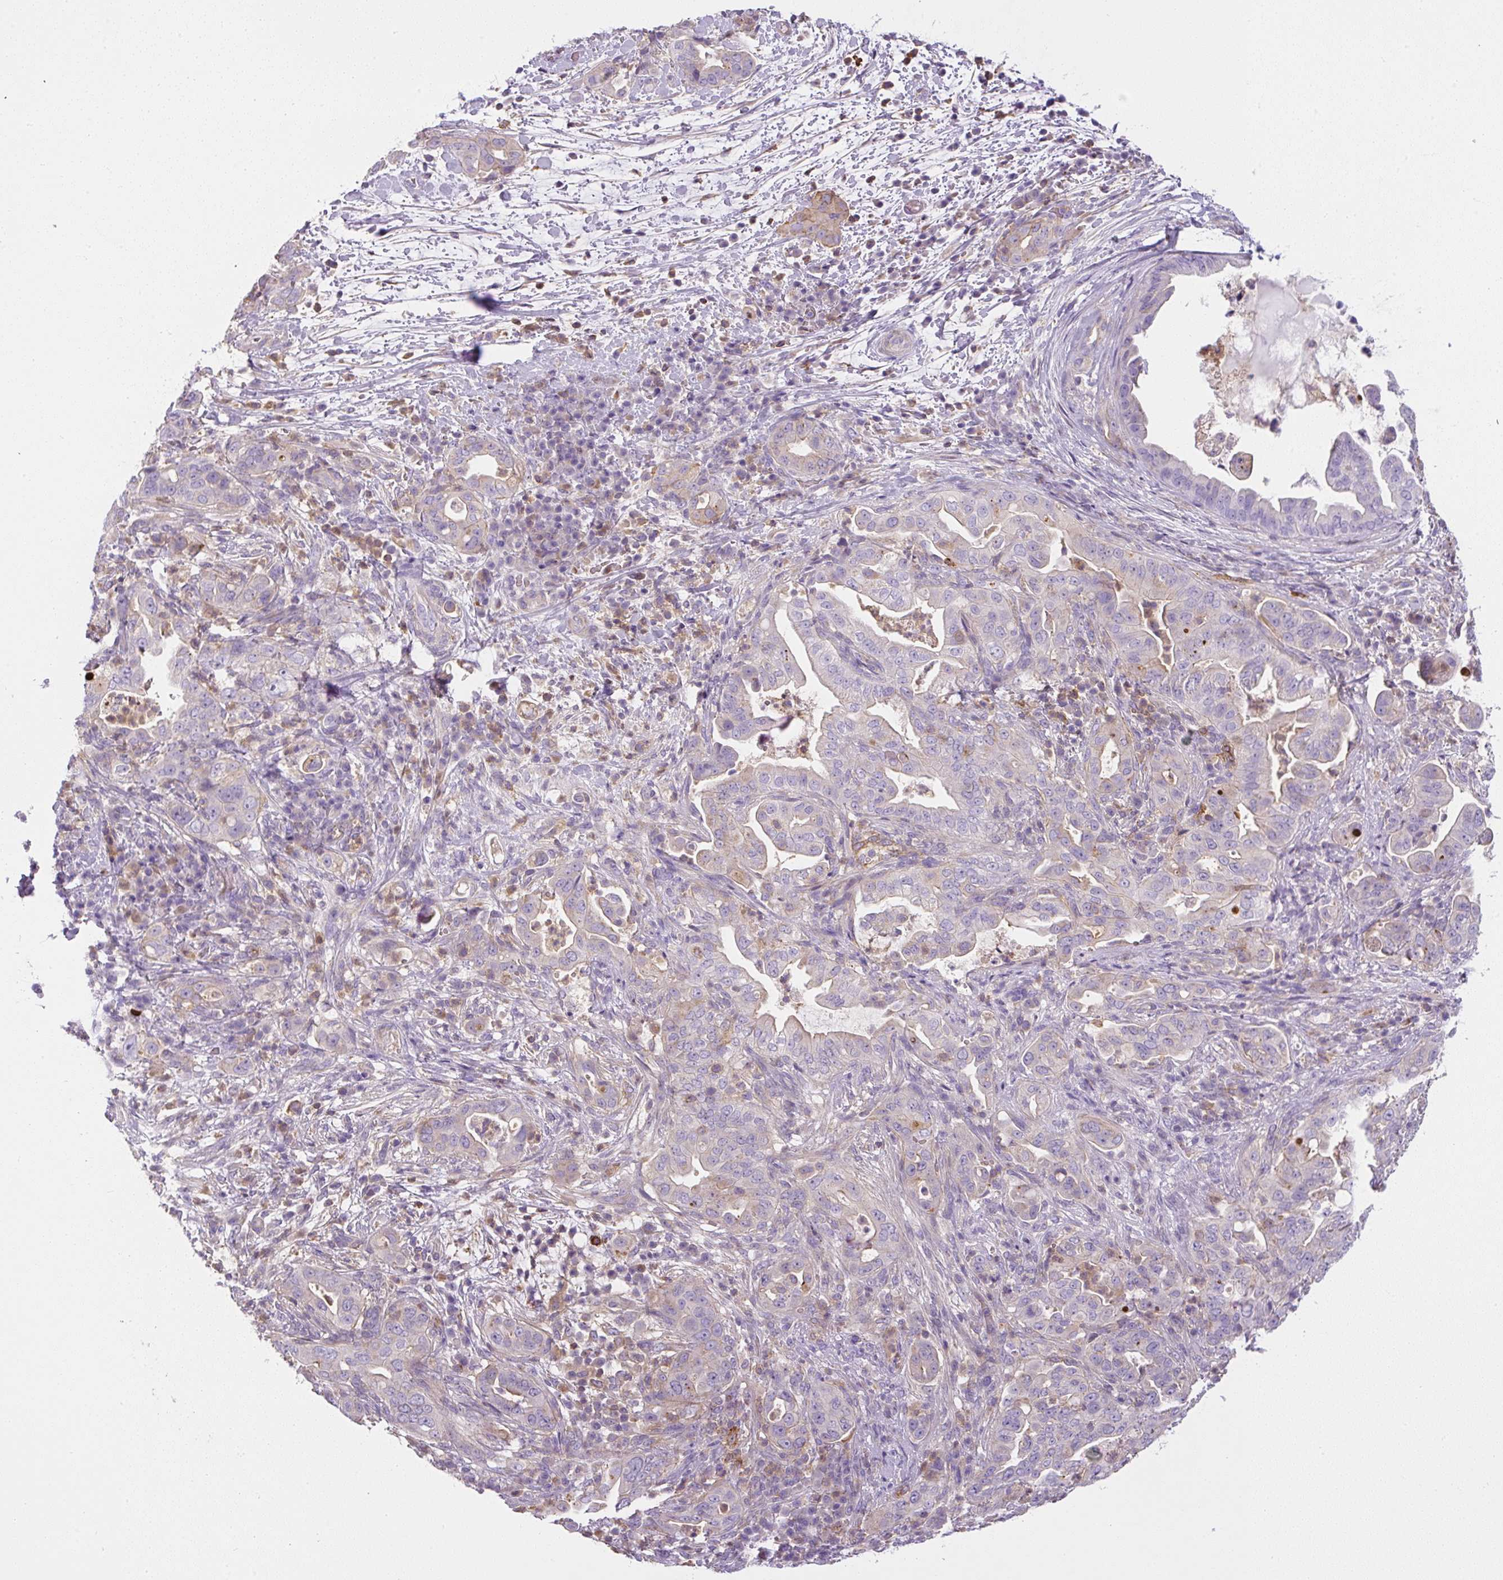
{"staining": {"intensity": "weak", "quantity": "<25%", "location": "cytoplasmic/membranous"}, "tissue": "pancreatic cancer", "cell_type": "Tumor cells", "image_type": "cancer", "snomed": [{"axis": "morphology", "description": "Normal tissue, NOS"}, {"axis": "morphology", "description": "Adenocarcinoma, NOS"}, {"axis": "topography", "description": "Lymph node"}, {"axis": "topography", "description": "Pancreas"}], "caption": "Immunohistochemistry of pancreatic cancer demonstrates no positivity in tumor cells.", "gene": "PIP5KL1", "patient": {"sex": "female", "age": 67}}